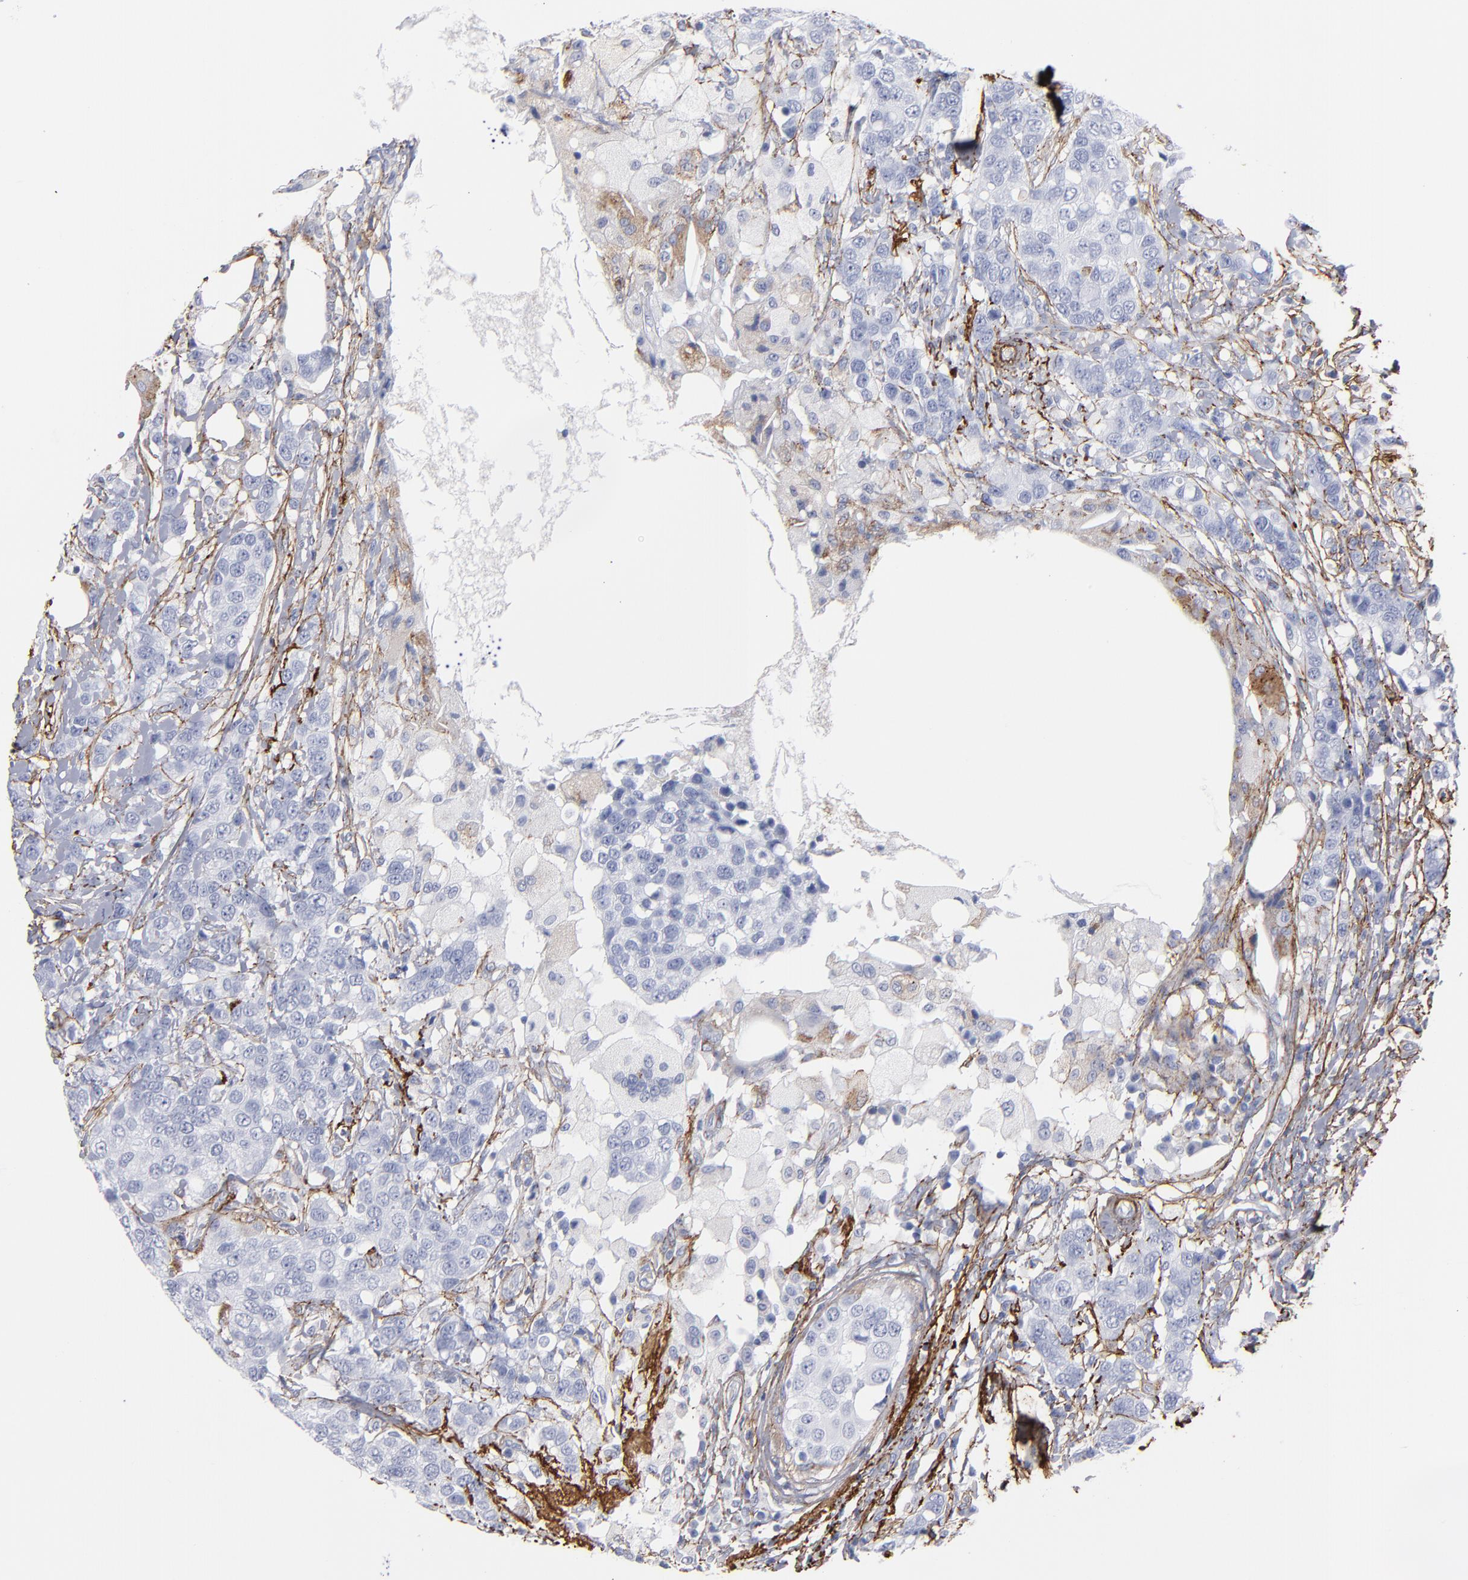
{"staining": {"intensity": "negative", "quantity": "none", "location": "none"}, "tissue": "breast cancer", "cell_type": "Tumor cells", "image_type": "cancer", "snomed": [{"axis": "morphology", "description": "Duct carcinoma"}, {"axis": "topography", "description": "Breast"}], "caption": "A photomicrograph of breast cancer (invasive ductal carcinoma) stained for a protein shows no brown staining in tumor cells. The staining was performed using DAB (3,3'-diaminobenzidine) to visualize the protein expression in brown, while the nuclei were stained in blue with hematoxylin (Magnification: 20x).", "gene": "EMILIN1", "patient": {"sex": "female", "age": 27}}